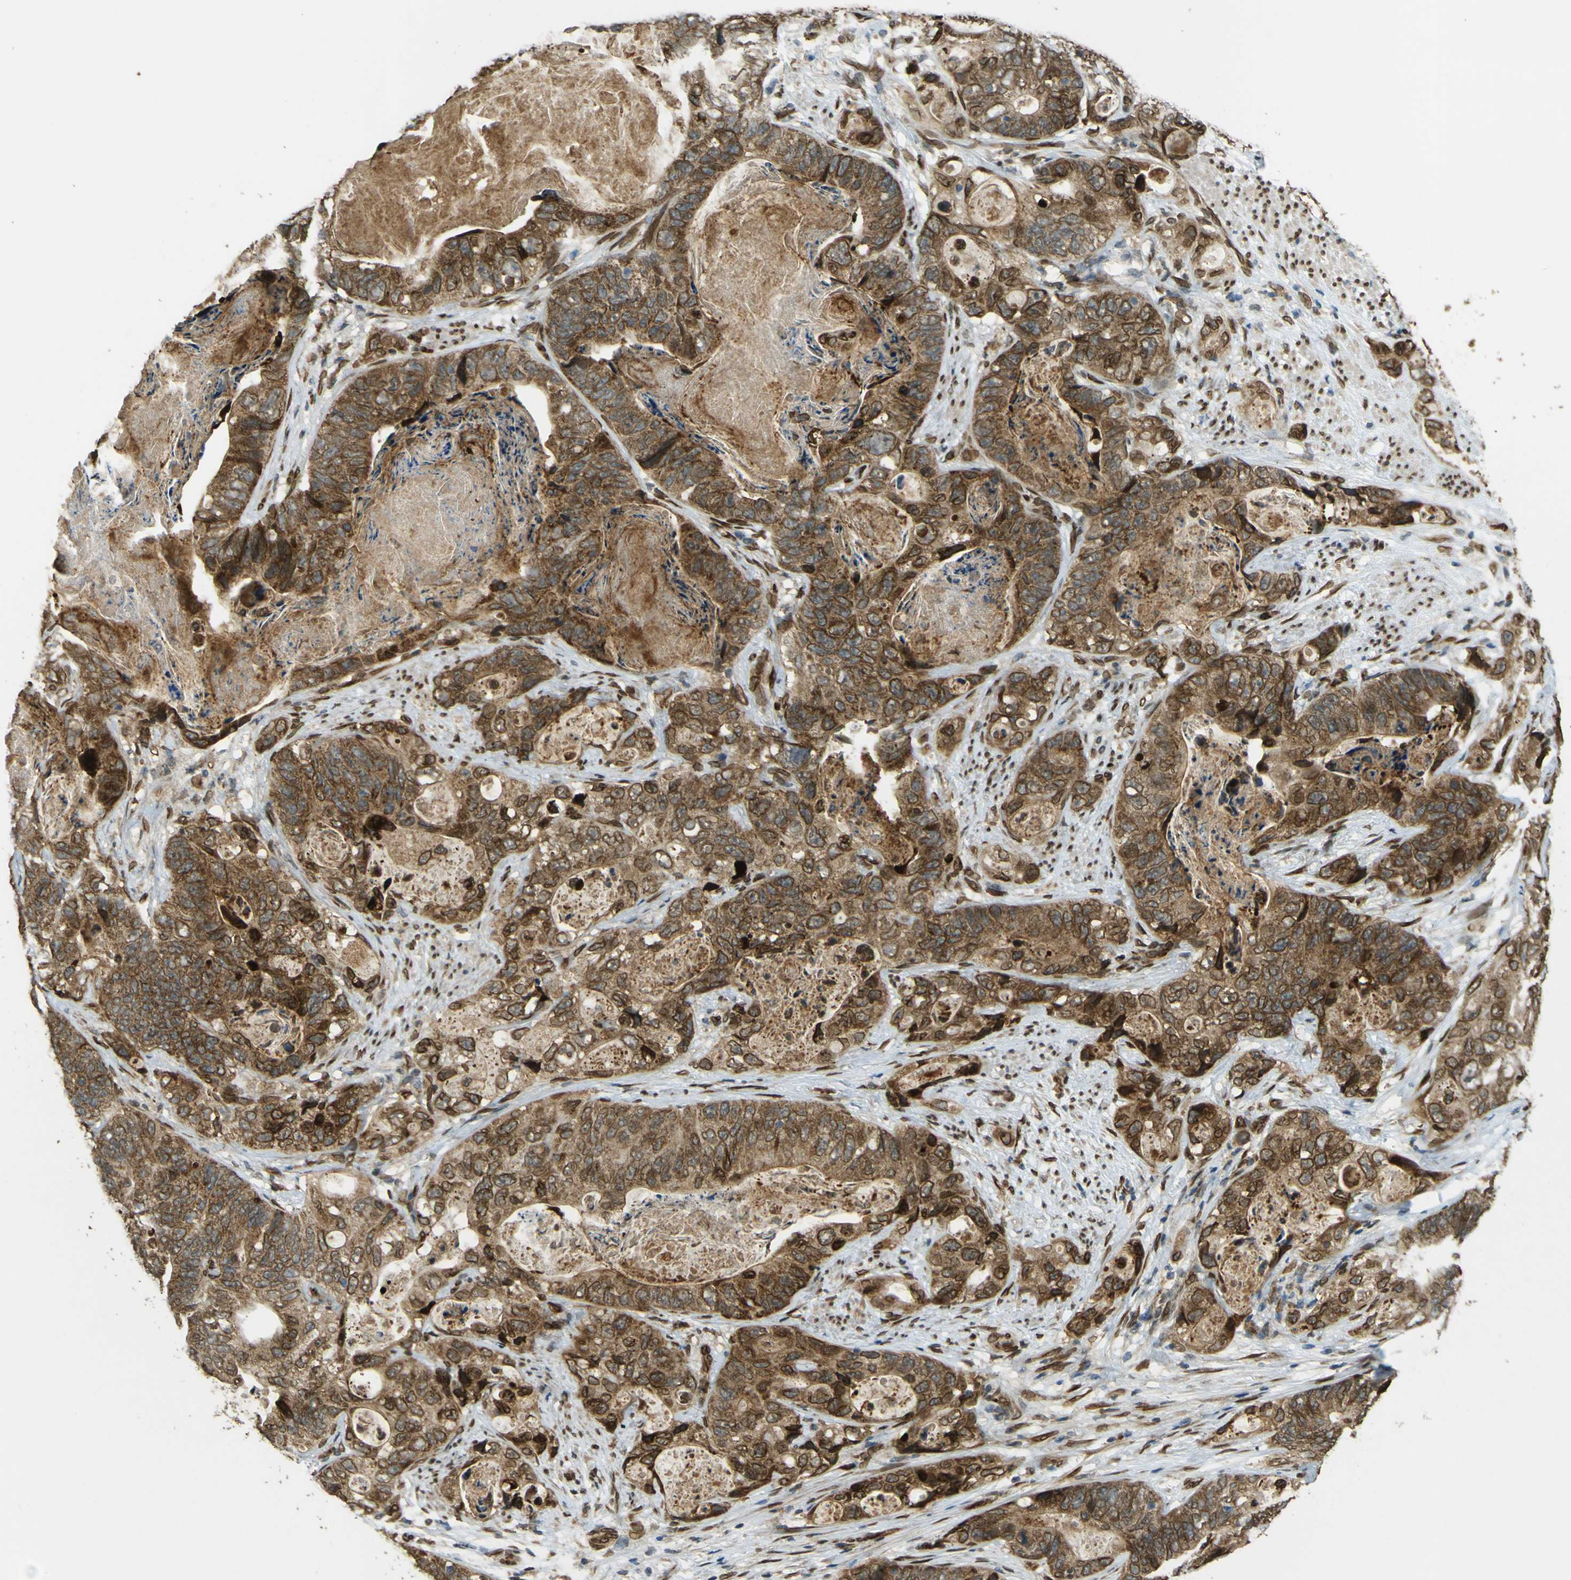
{"staining": {"intensity": "moderate", "quantity": ">75%", "location": "cytoplasmic/membranous,nuclear"}, "tissue": "stomach cancer", "cell_type": "Tumor cells", "image_type": "cancer", "snomed": [{"axis": "morphology", "description": "Adenocarcinoma, NOS"}, {"axis": "topography", "description": "Stomach"}], "caption": "Moderate cytoplasmic/membranous and nuclear staining is present in about >75% of tumor cells in stomach cancer (adenocarcinoma).", "gene": "GALNT1", "patient": {"sex": "female", "age": 89}}